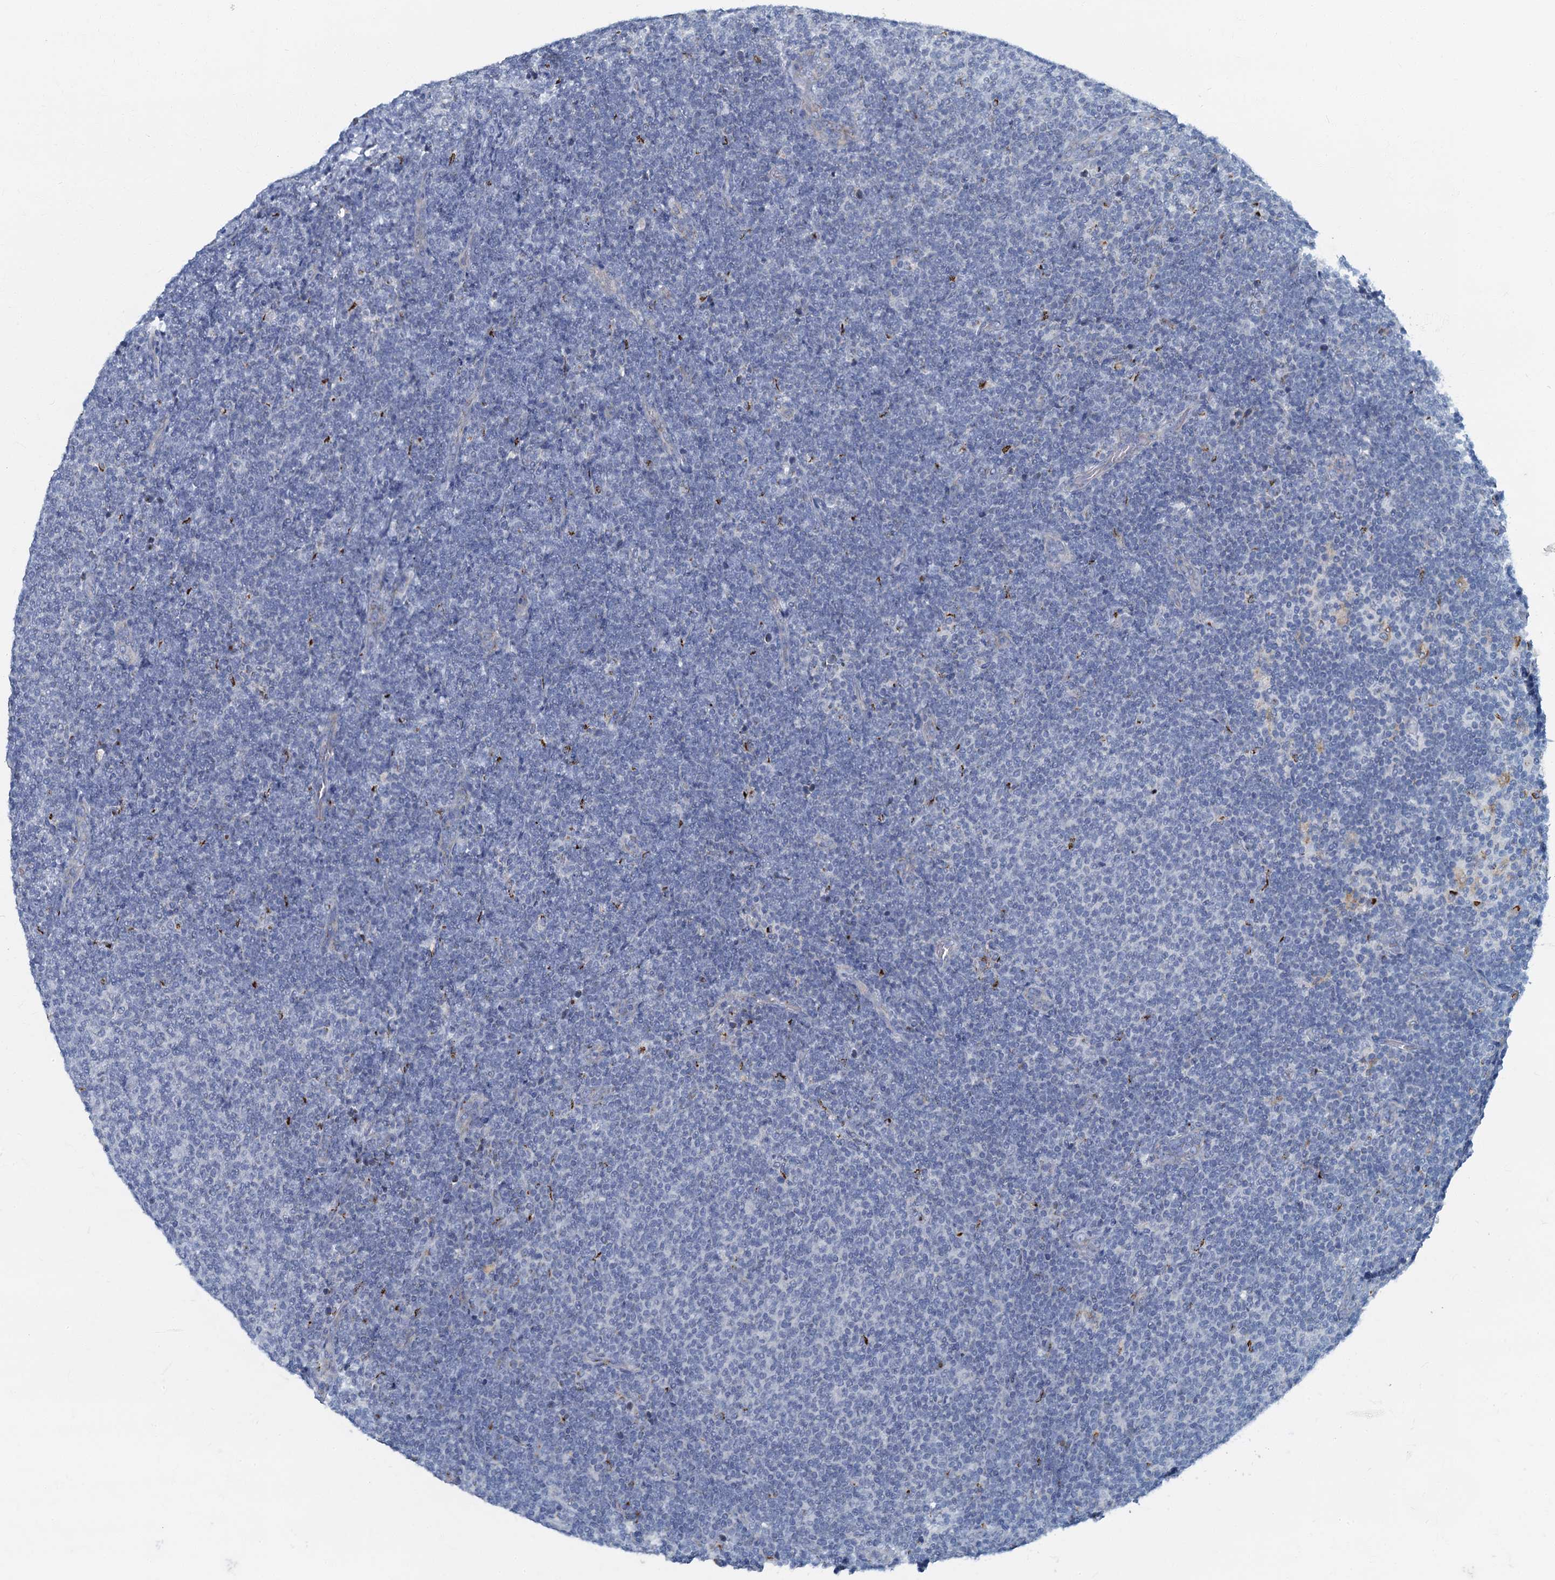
{"staining": {"intensity": "negative", "quantity": "none", "location": "none"}, "tissue": "lymphoma", "cell_type": "Tumor cells", "image_type": "cancer", "snomed": [{"axis": "morphology", "description": "Malignant lymphoma, non-Hodgkin's type, Low grade"}, {"axis": "topography", "description": "Lymph node"}], "caption": "A histopathology image of malignant lymphoma, non-Hodgkin's type (low-grade) stained for a protein exhibits no brown staining in tumor cells. (DAB immunohistochemistry (IHC) with hematoxylin counter stain).", "gene": "LYPD3", "patient": {"sex": "male", "age": 66}}